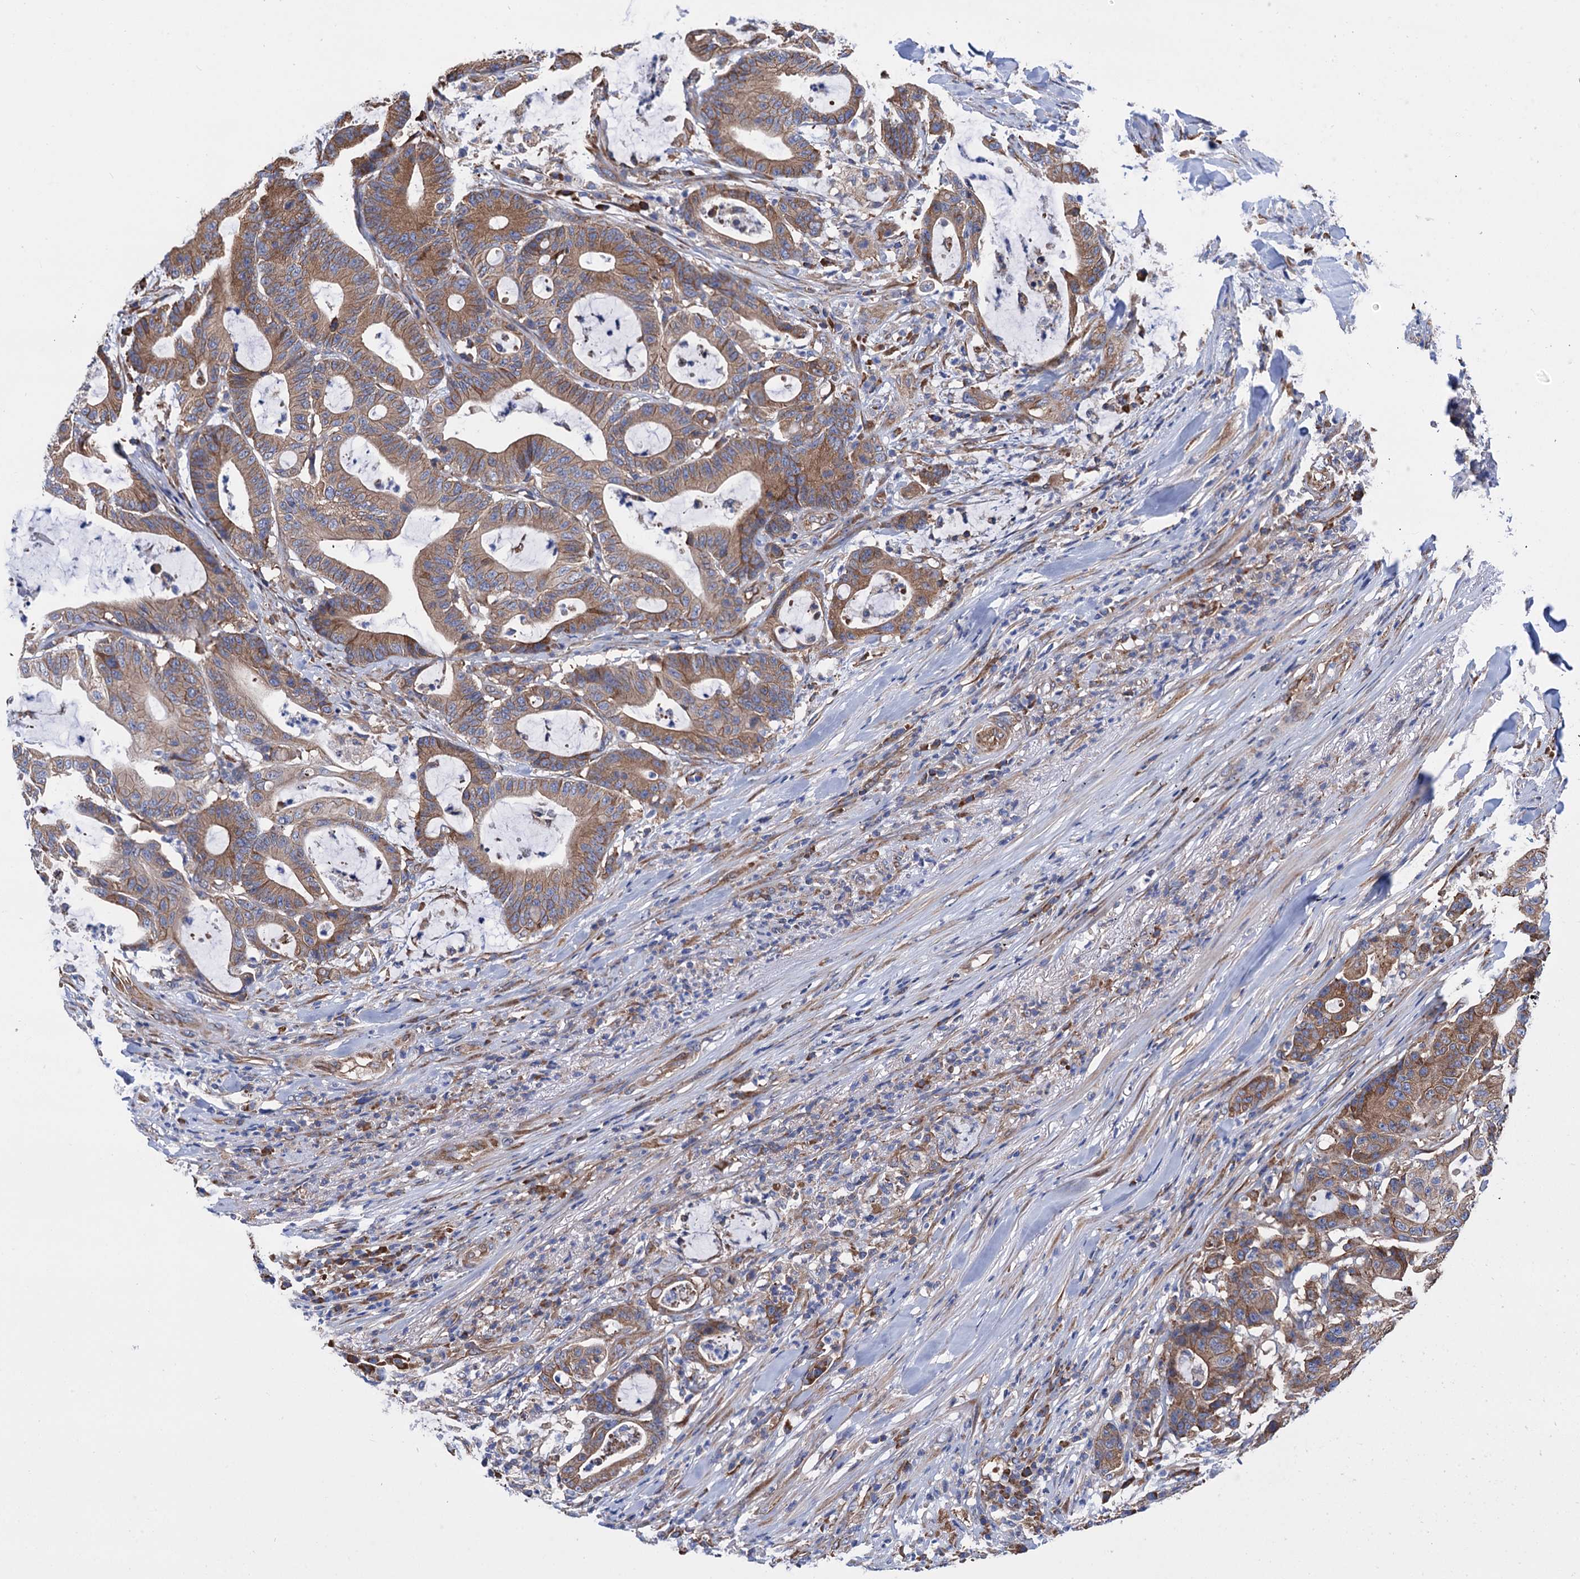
{"staining": {"intensity": "moderate", "quantity": ">75%", "location": "cytoplasmic/membranous"}, "tissue": "colorectal cancer", "cell_type": "Tumor cells", "image_type": "cancer", "snomed": [{"axis": "morphology", "description": "Adenocarcinoma, NOS"}, {"axis": "topography", "description": "Colon"}], "caption": "Brown immunohistochemical staining in adenocarcinoma (colorectal) displays moderate cytoplasmic/membranous positivity in about >75% of tumor cells.", "gene": "SLC12A7", "patient": {"sex": "female", "age": 84}}